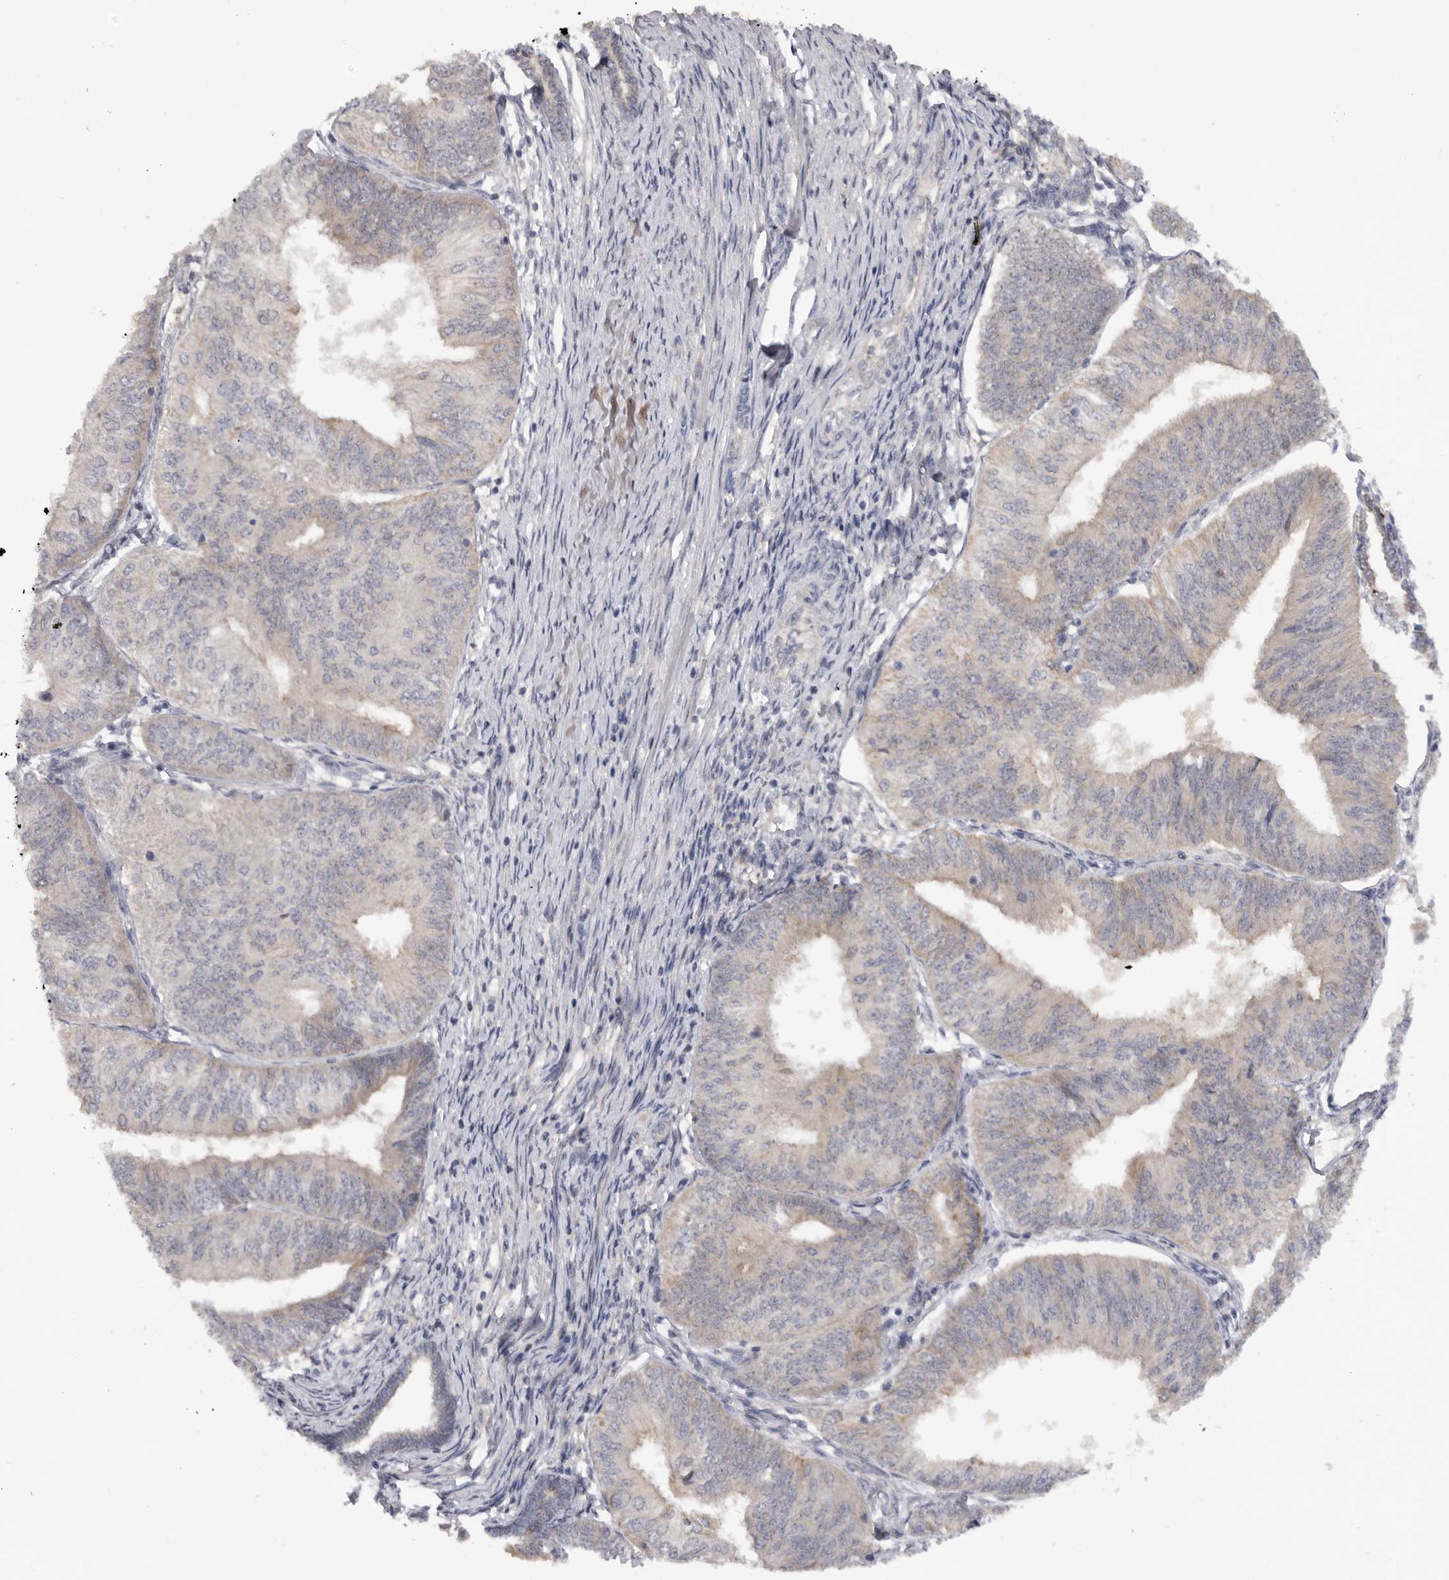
{"staining": {"intensity": "negative", "quantity": "none", "location": "none"}, "tissue": "endometrial cancer", "cell_type": "Tumor cells", "image_type": "cancer", "snomed": [{"axis": "morphology", "description": "Adenocarcinoma, NOS"}, {"axis": "topography", "description": "Endometrium"}], "caption": "Immunohistochemistry of endometrial cancer displays no expression in tumor cells. (DAB (3,3'-diaminobenzidine) IHC with hematoxylin counter stain).", "gene": "DHDDS", "patient": {"sex": "female", "age": 58}}